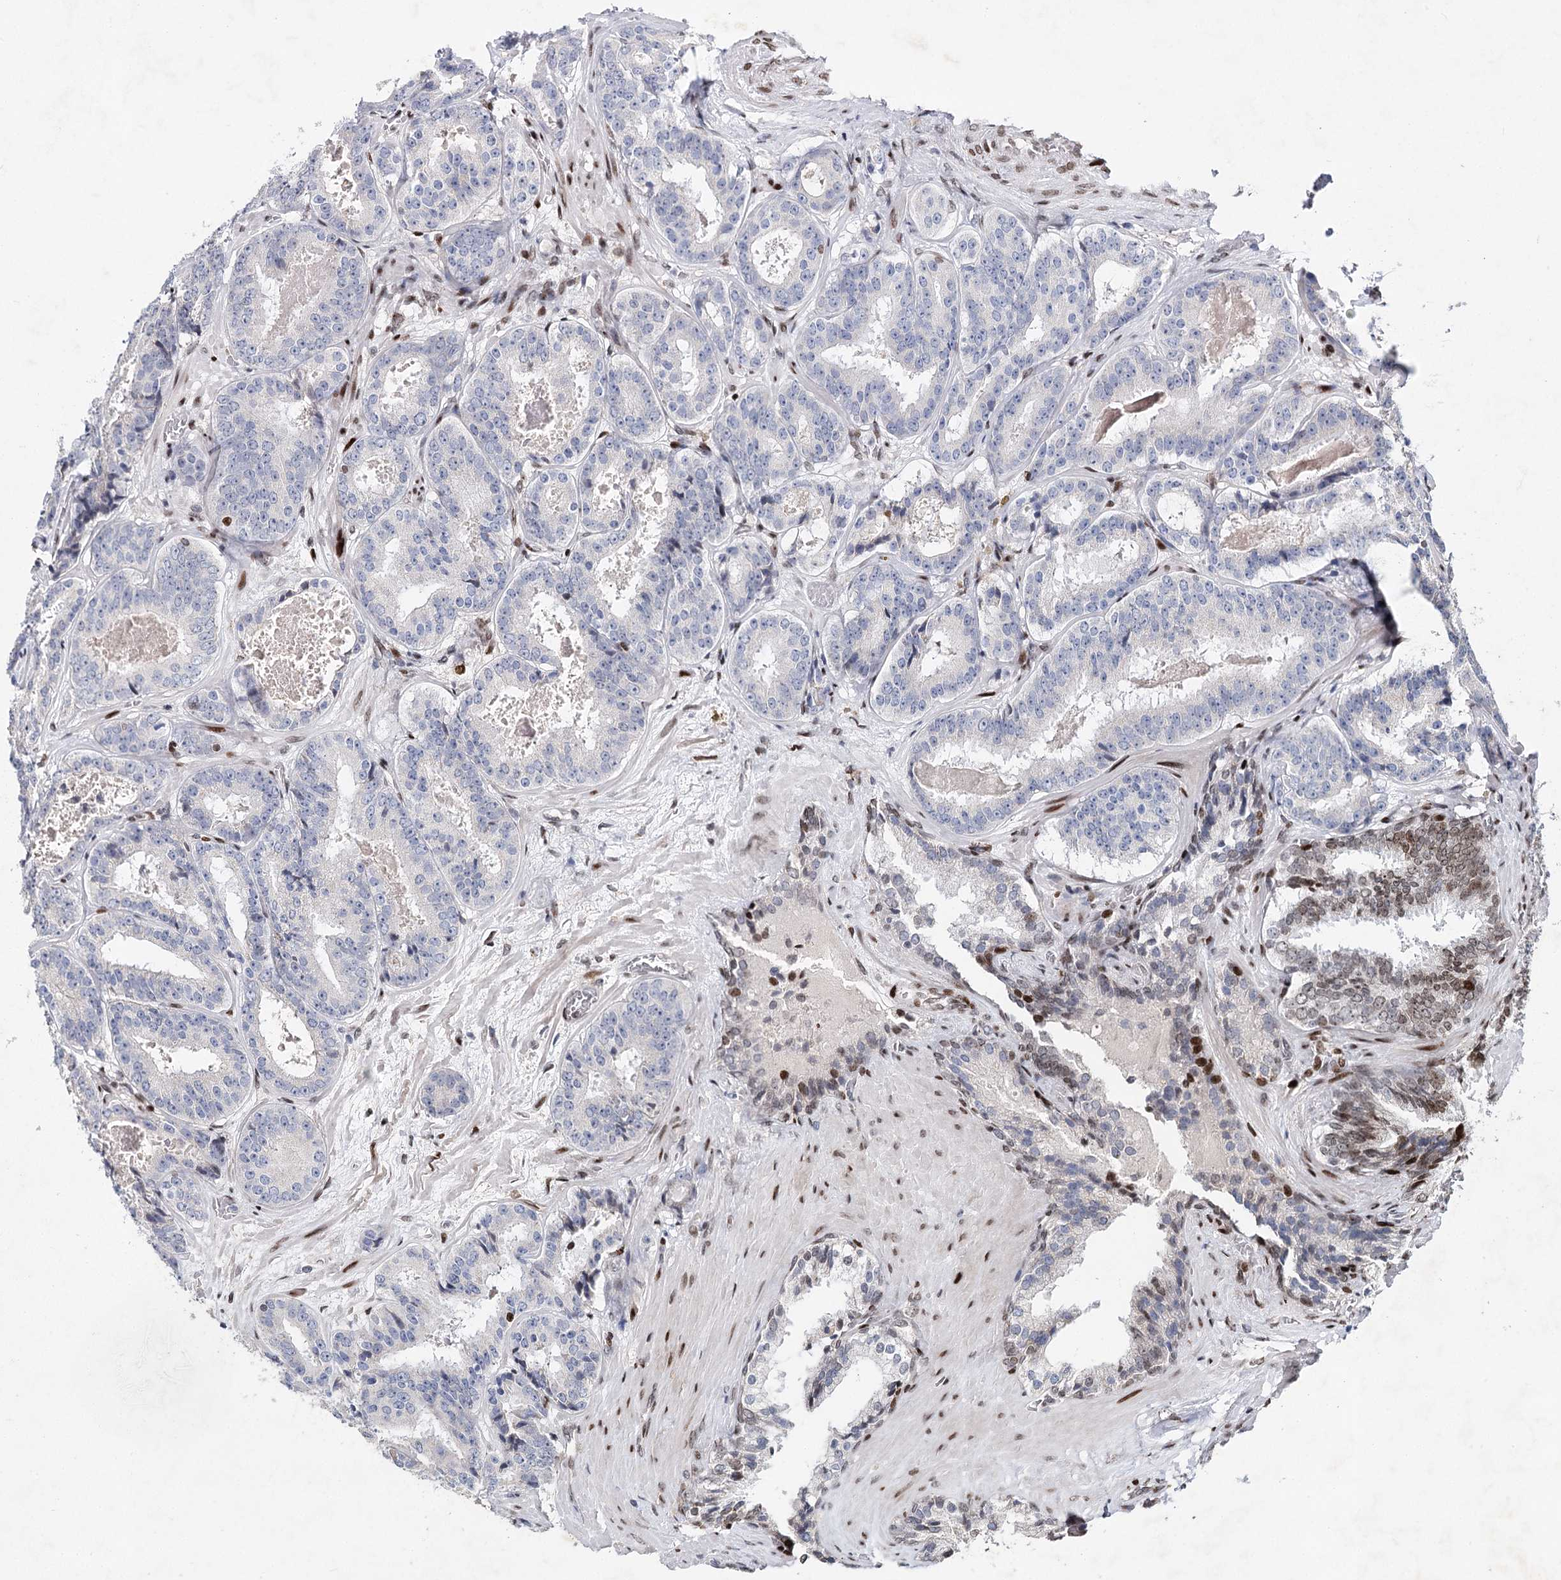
{"staining": {"intensity": "negative", "quantity": "none", "location": "none"}, "tissue": "prostate cancer", "cell_type": "Tumor cells", "image_type": "cancer", "snomed": [{"axis": "morphology", "description": "Adenocarcinoma, High grade"}, {"axis": "topography", "description": "Prostate"}], "caption": "High magnification brightfield microscopy of adenocarcinoma (high-grade) (prostate) stained with DAB (brown) and counterstained with hematoxylin (blue): tumor cells show no significant staining. (Stains: DAB (3,3'-diaminobenzidine) IHC with hematoxylin counter stain, Microscopy: brightfield microscopy at high magnification).", "gene": "FRMD4A", "patient": {"sex": "male", "age": 57}}